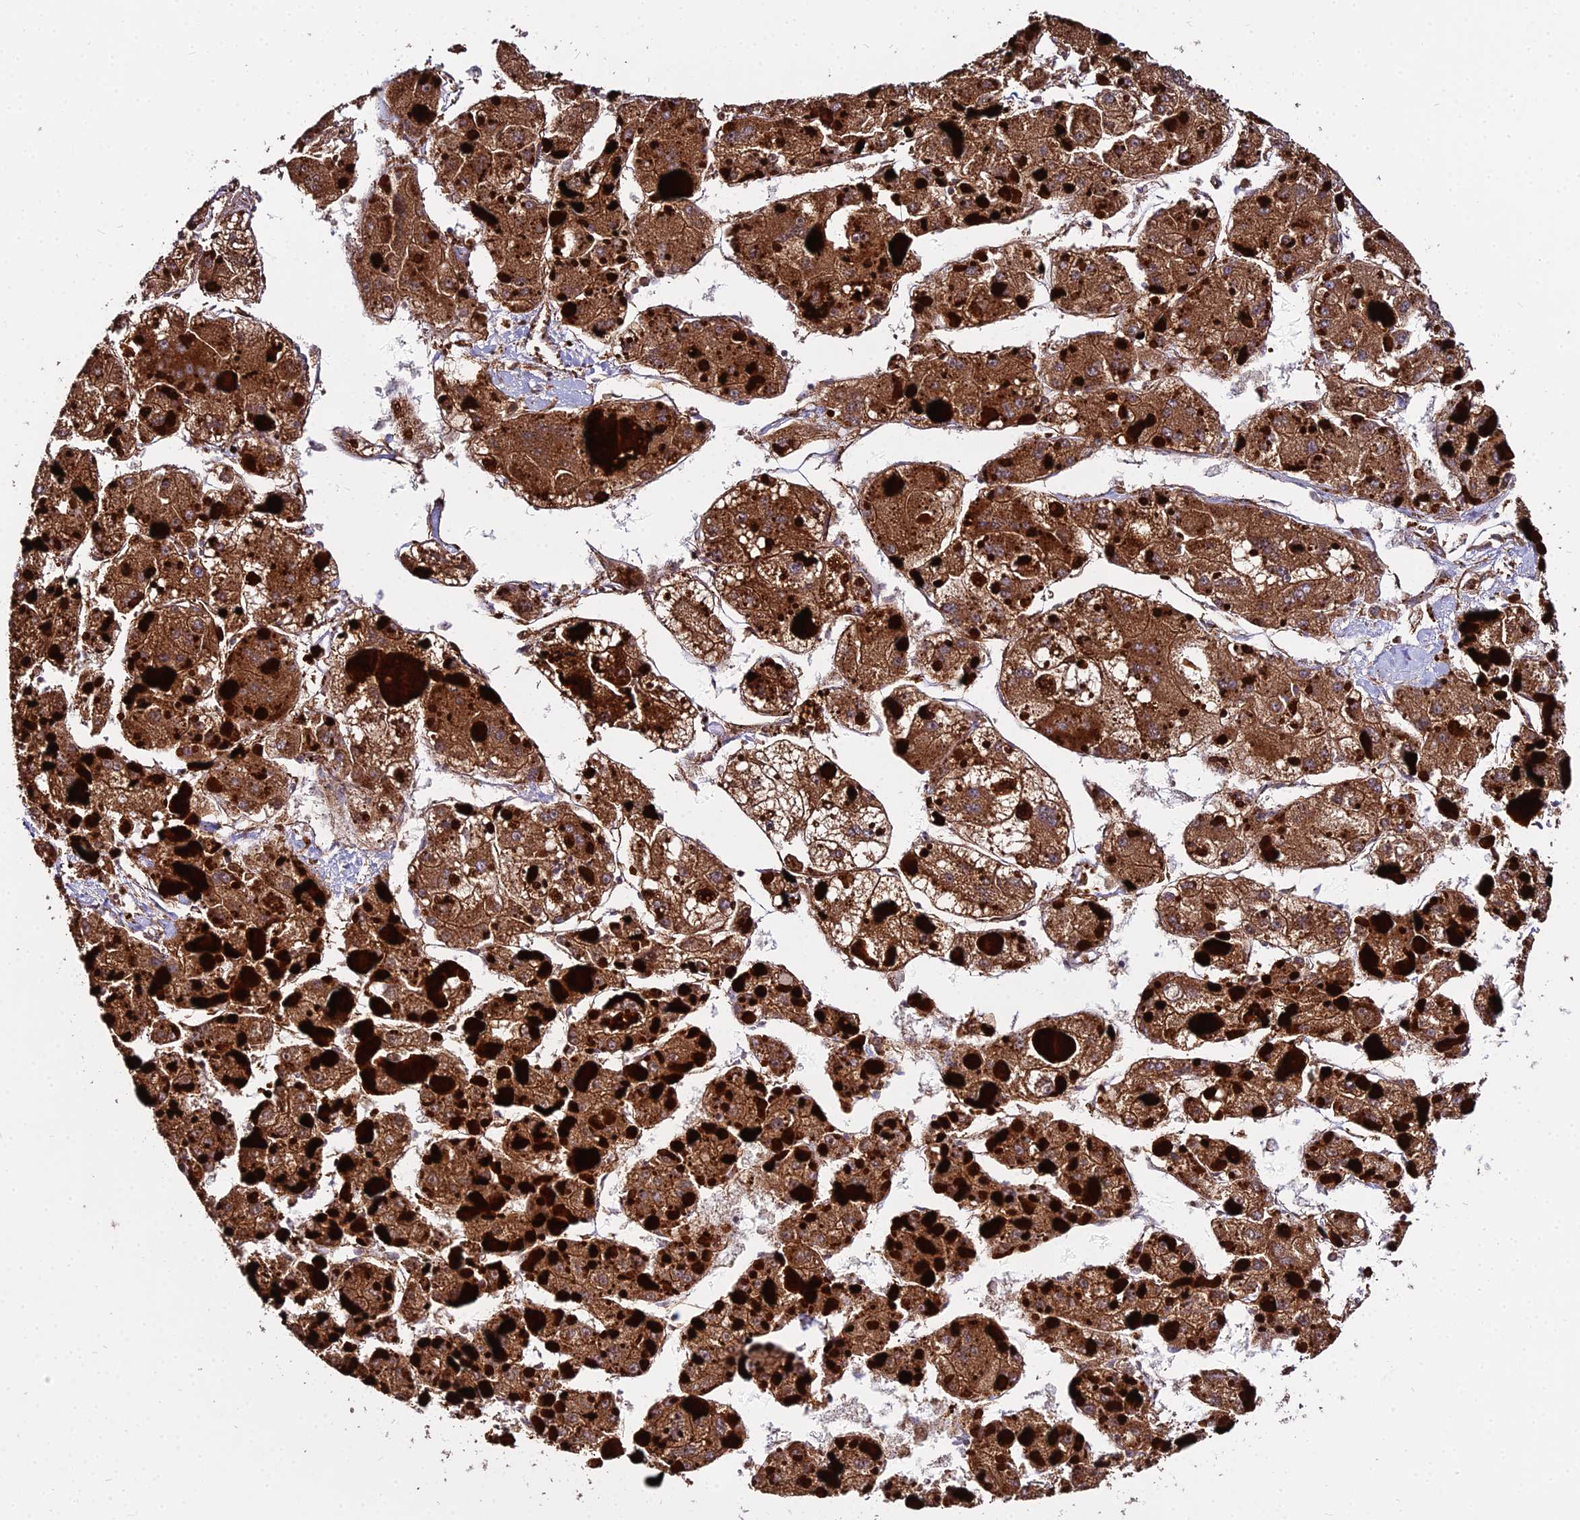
{"staining": {"intensity": "strong", "quantity": ">75%", "location": "cytoplasmic/membranous"}, "tissue": "liver cancer", "cell_type": "Tumor cells", "image_type": "cancer", "snomed": [{"axis": "morphology", "description": "Carcinoma, Hepatocellular, NOS"}, {"axis": "topography", "description": "Liver"}], "caption": "This micrograph displays liver cancer (hepatocellular carcinoma) stained with IHC to label a protein in brown. The cytoplasmic/membranous of tumor cells show strong positivity for the protein. Nuclei are counter-stained blue.", "gene": "PEX19", "patient": {"sex": "female", "age": 73}}